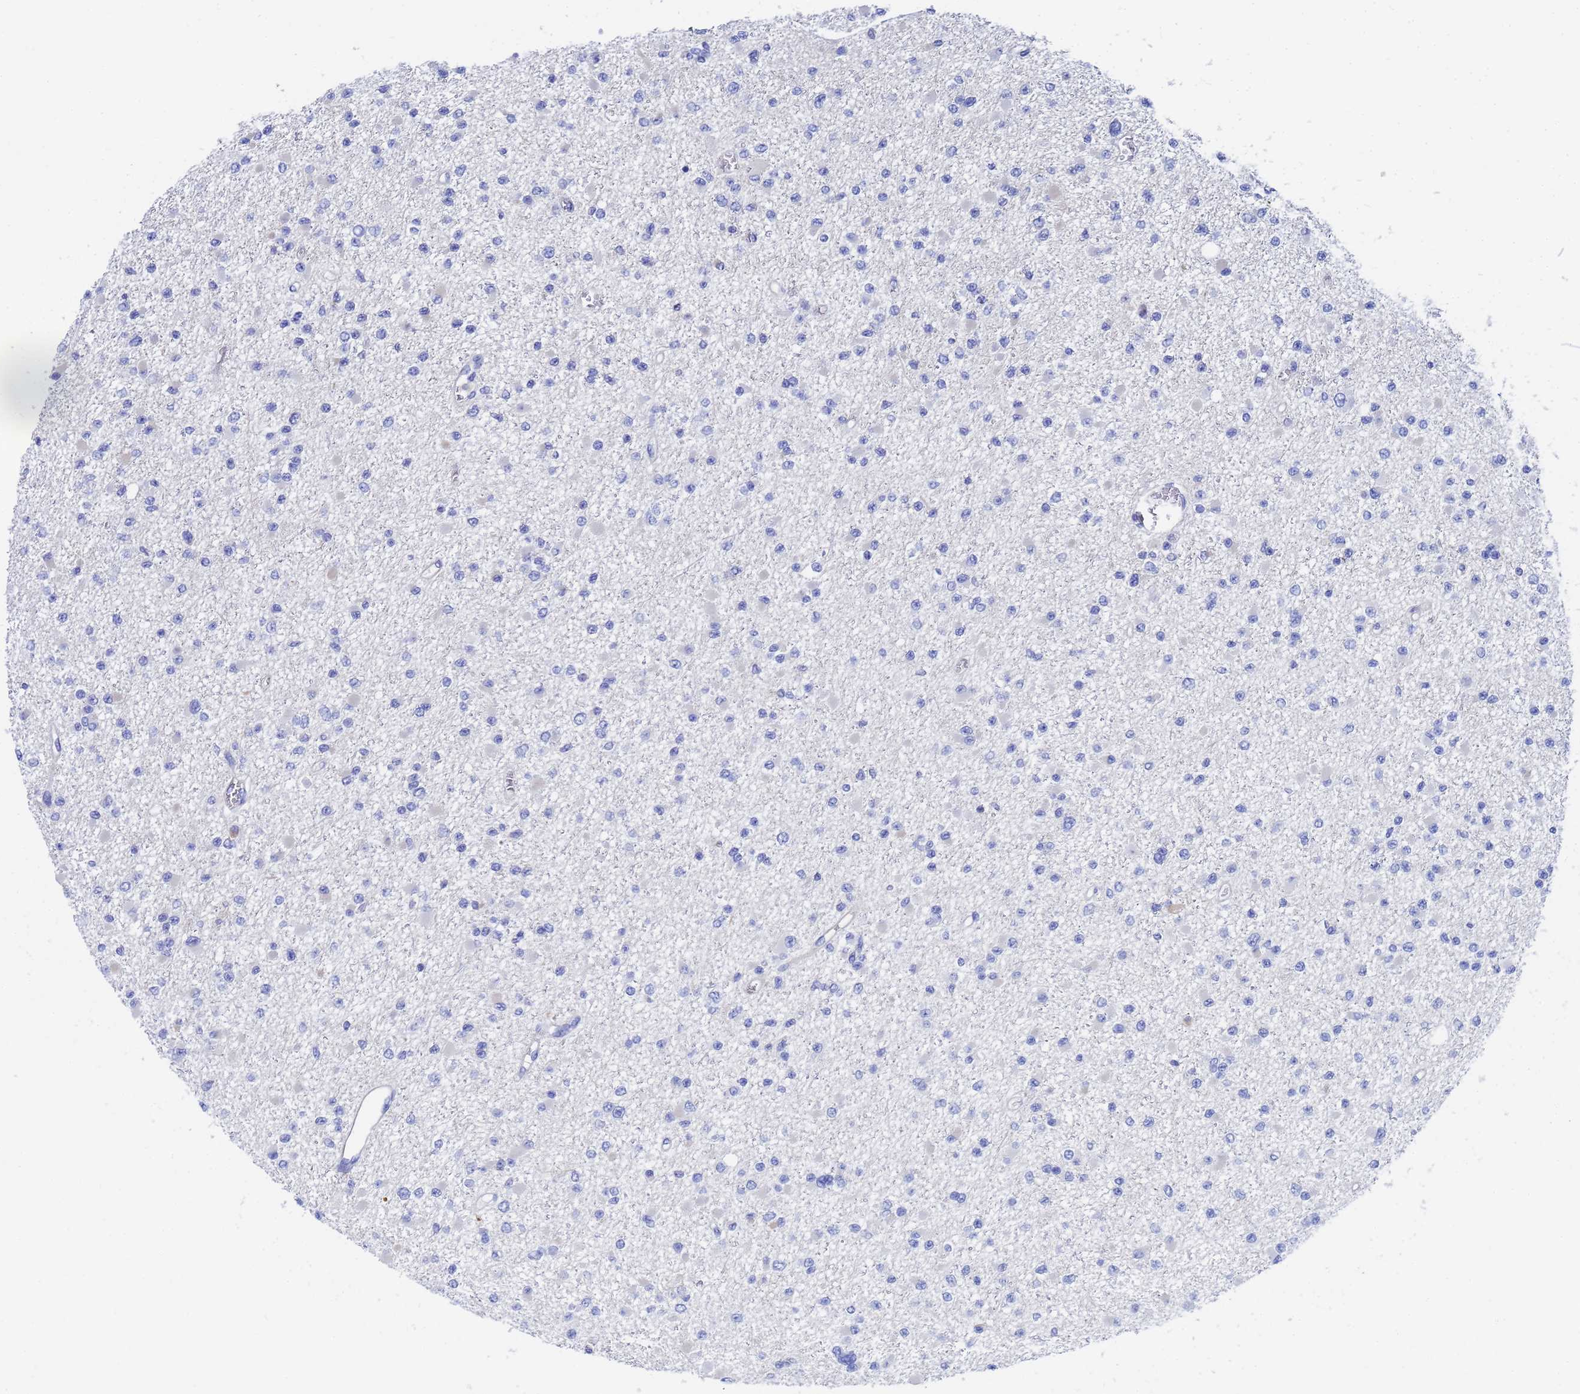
{"staining": {"intensity": "negative", "quantity": "none", "location": "none"}, "tissue": "glioma", "cell_type": "Tumor cells", "image_type": "cancer", "snomed": [{"axis": "morphology", "description": "Glioma, malignant, Low grade"}, {"axis": "topography", "description": "Brain"}], "caption": "There is no significant positivity in tumor cells of malignant low-grade glioma. The staining is performed using DAB (3,3'-diaminobenzidine) brown chromogen with nuclei counter-stained in using hematoxylin.", "gene": "GCHFR", "patient": {"sex": "female", "age": 22}}